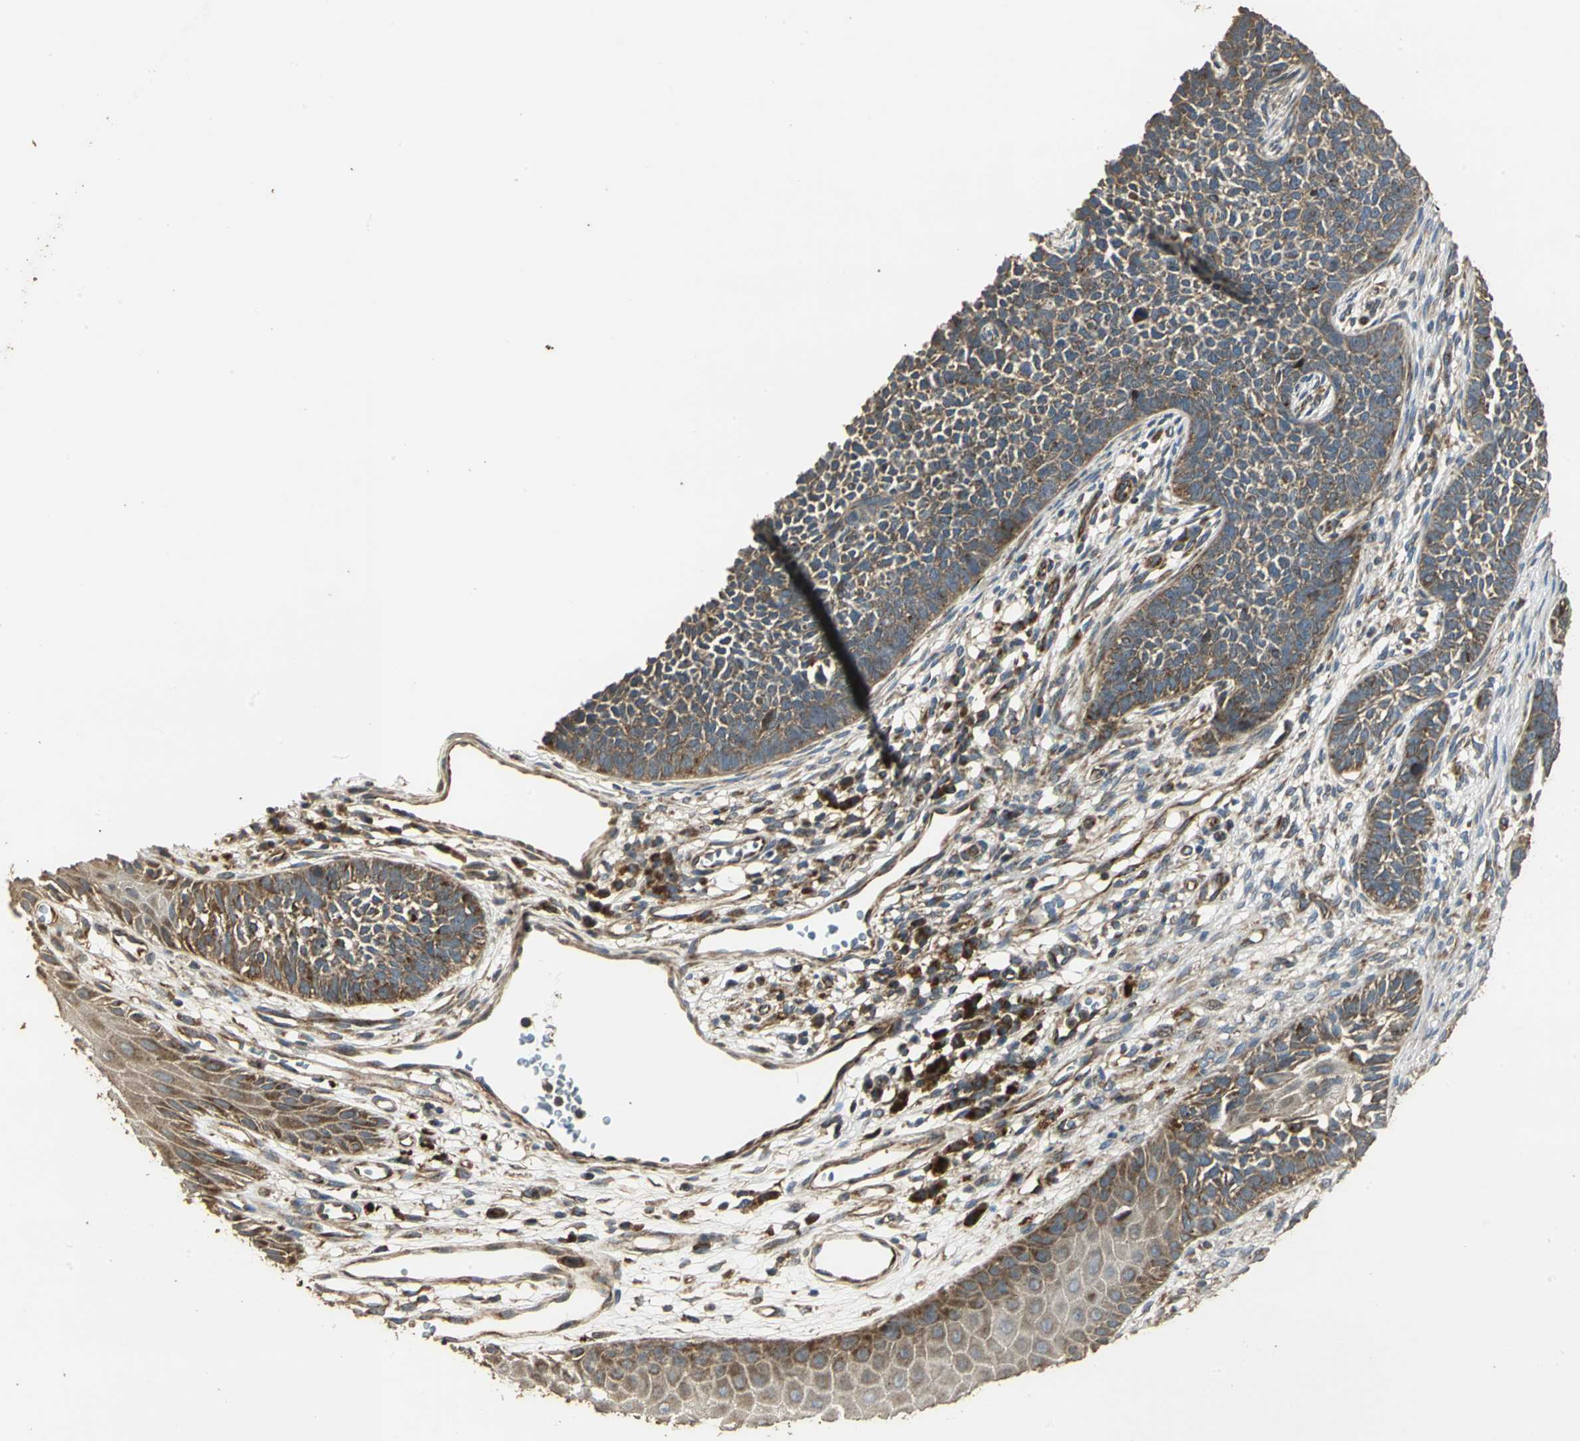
{"staining": {"intensity": "strong", "quantity": ">75%", "location": "cytoplasmic/membranous"}, "tissue": "skin cancer", "cell_type": "Tumor cells", "image_type": "cancer", "snomed": [{"axis": "morphology", "description": "Basal cell carcinoma"}, {"axis": "topography", "description": "Skin"}], "caption": "Immunohistochemical staining of human basal cell carcinoma (skin) displays high levels of strong cytoplasmic/membranous staining in approximately >75% of tumor cells.", "gene": "KANK1", "patient": {"sex": "female", "age": 84}}